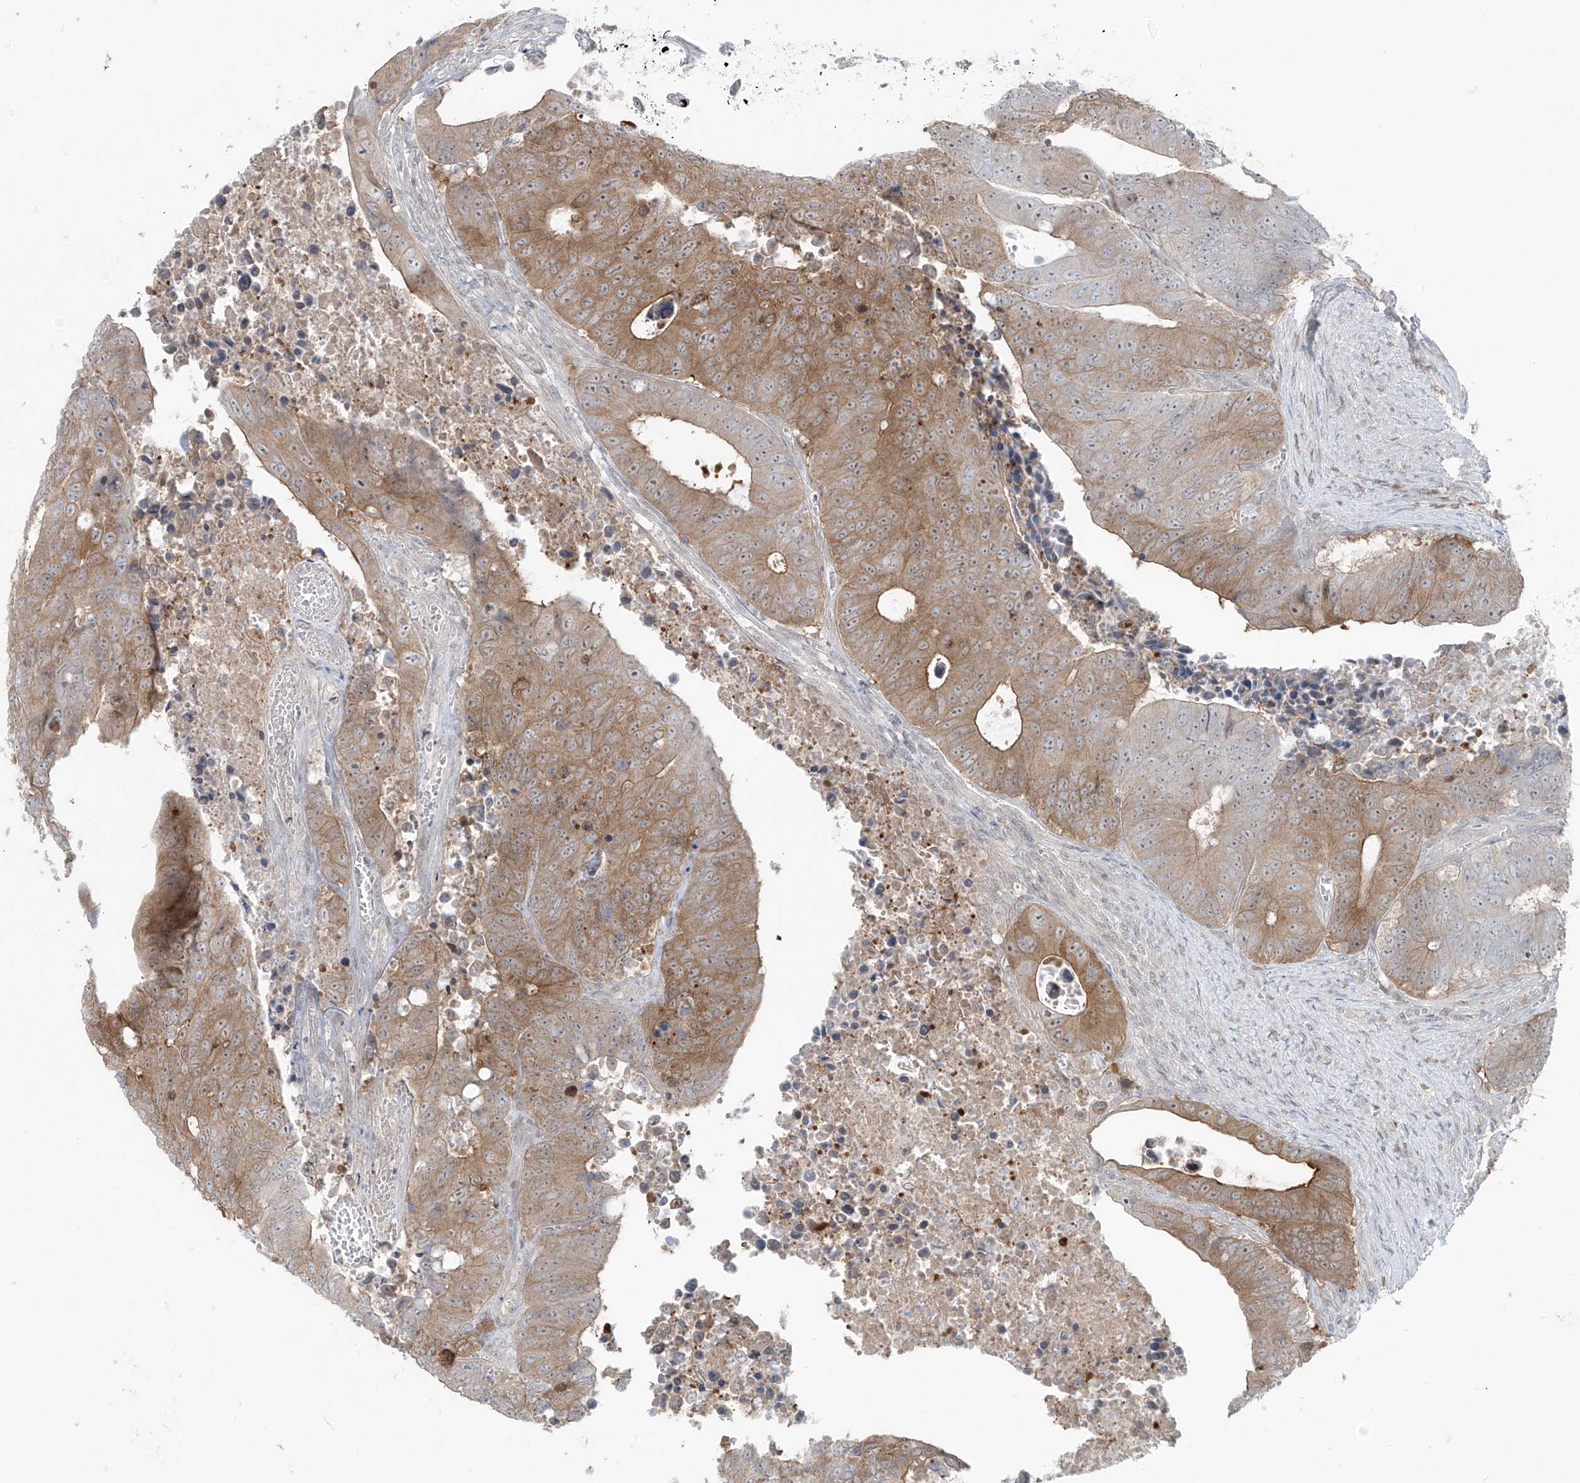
{"staining": {"intensity": "moderate", "quantity": "25%-75%", "location": "cytoplasmic/membranous"}, "tissue": "colorectal cancer", "cell_type": "Tumor cells", "image_type": "cancer", "snomed": [{"axis": "morphology", "description": "Adenocarcinoma, NOS"}, {"axis": "topography", "description": "Colon"}], "caption": "Colorectal cancer (adenocarcinoma) stained with a protein marker displays moderate staining in tumor cells.", "gene": "PPAT", "patient": {"sex": "male", "age": 87}}